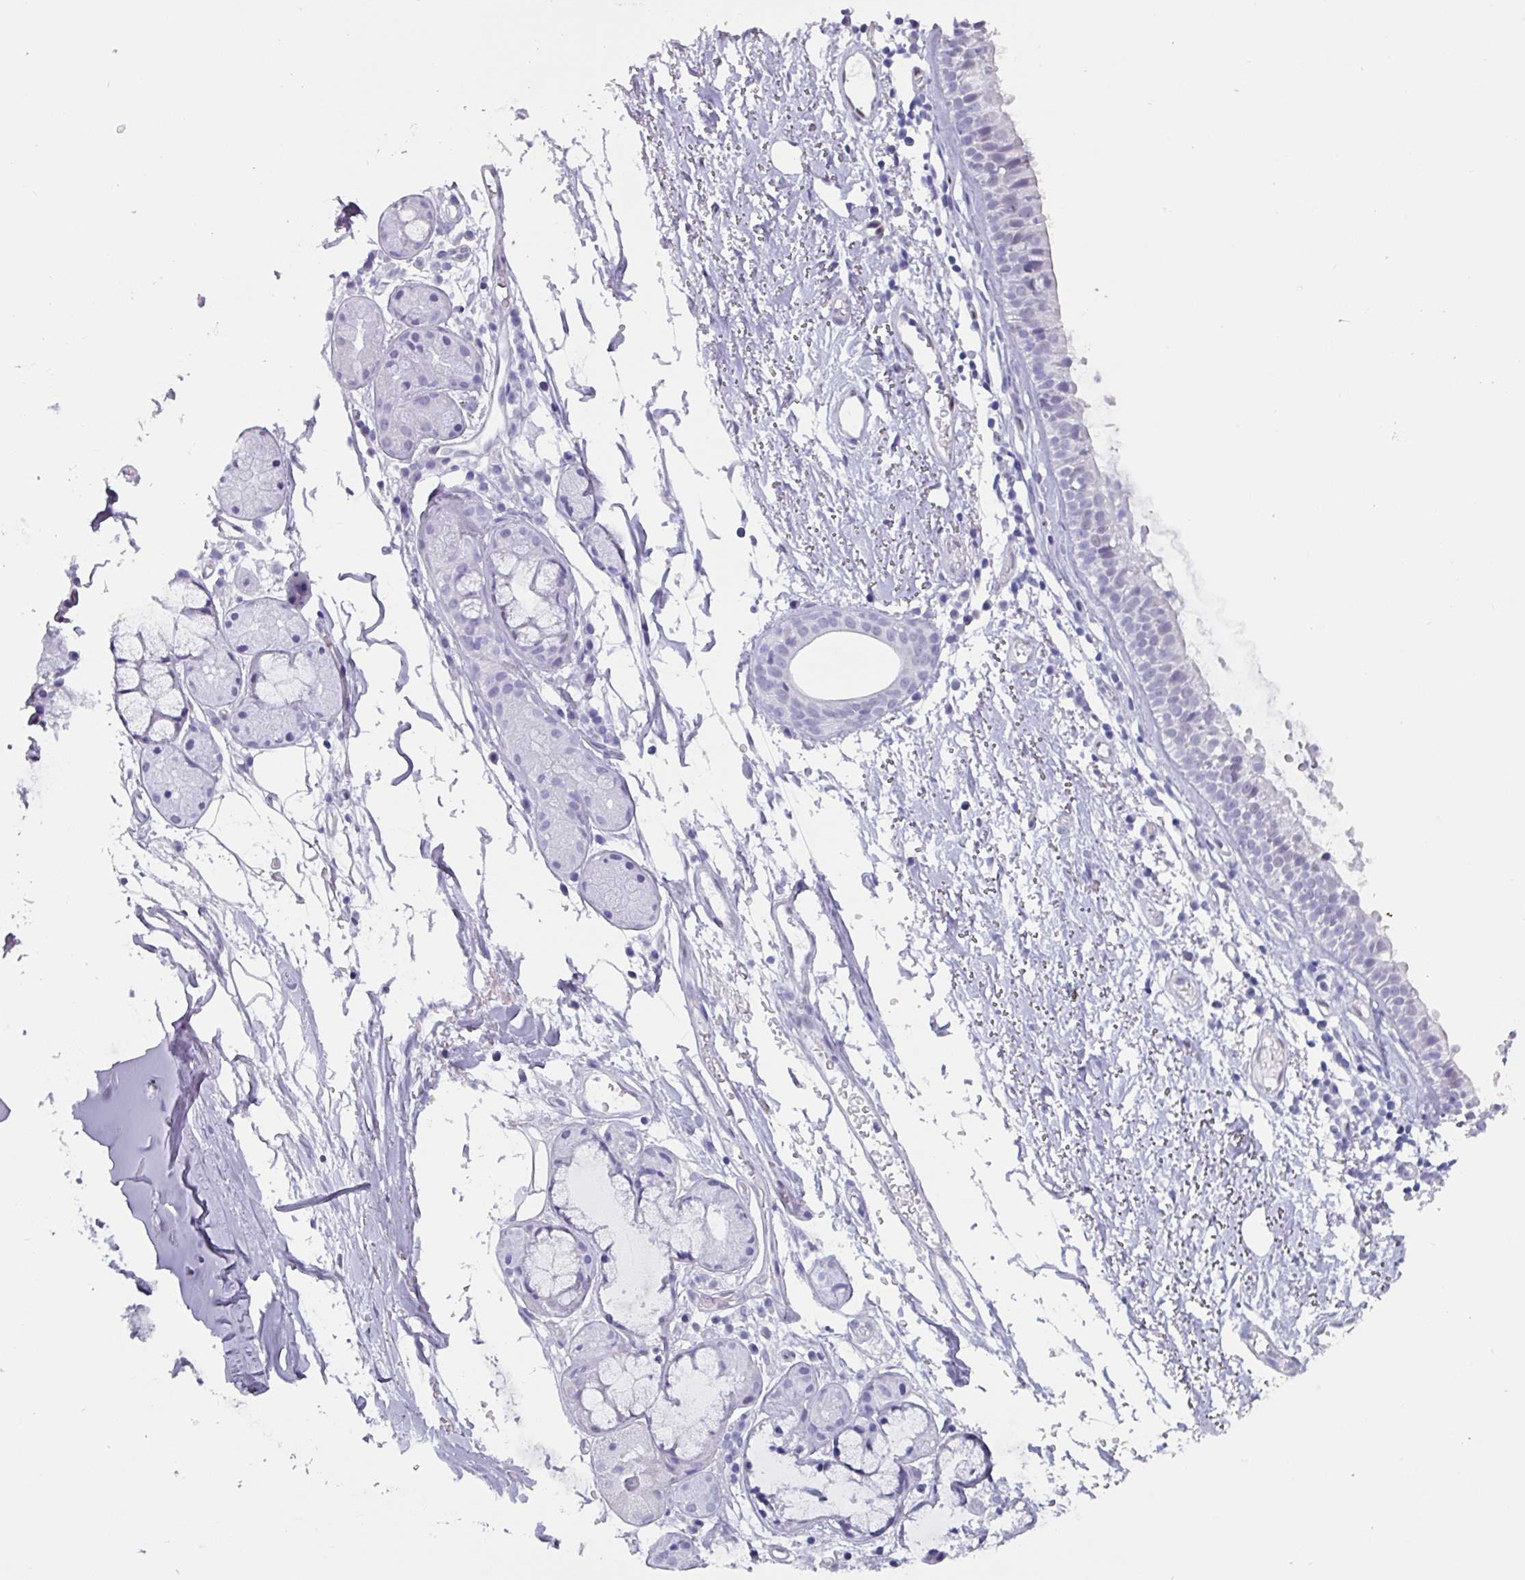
{"staining": {"intensity": "negative", "quantity": "none", "location": "none"}, "tissue": "nasopharynx", "cell_type": "Respiratory epithelial cells", "image_type": "normal", "snomed": [{"axis": "morphology", "description": "Normal tissue, NOS"}, {"axis": "topography", "description": "Cartilage tissue"}, {"axis": "topography", "description": "Nasopharynx"}], "caption": "There is no significant expression in respiratory epithelial cells of nasopharynx.", "gene": "ZNF816", "patient": {"sex": "male", "age": 56}}